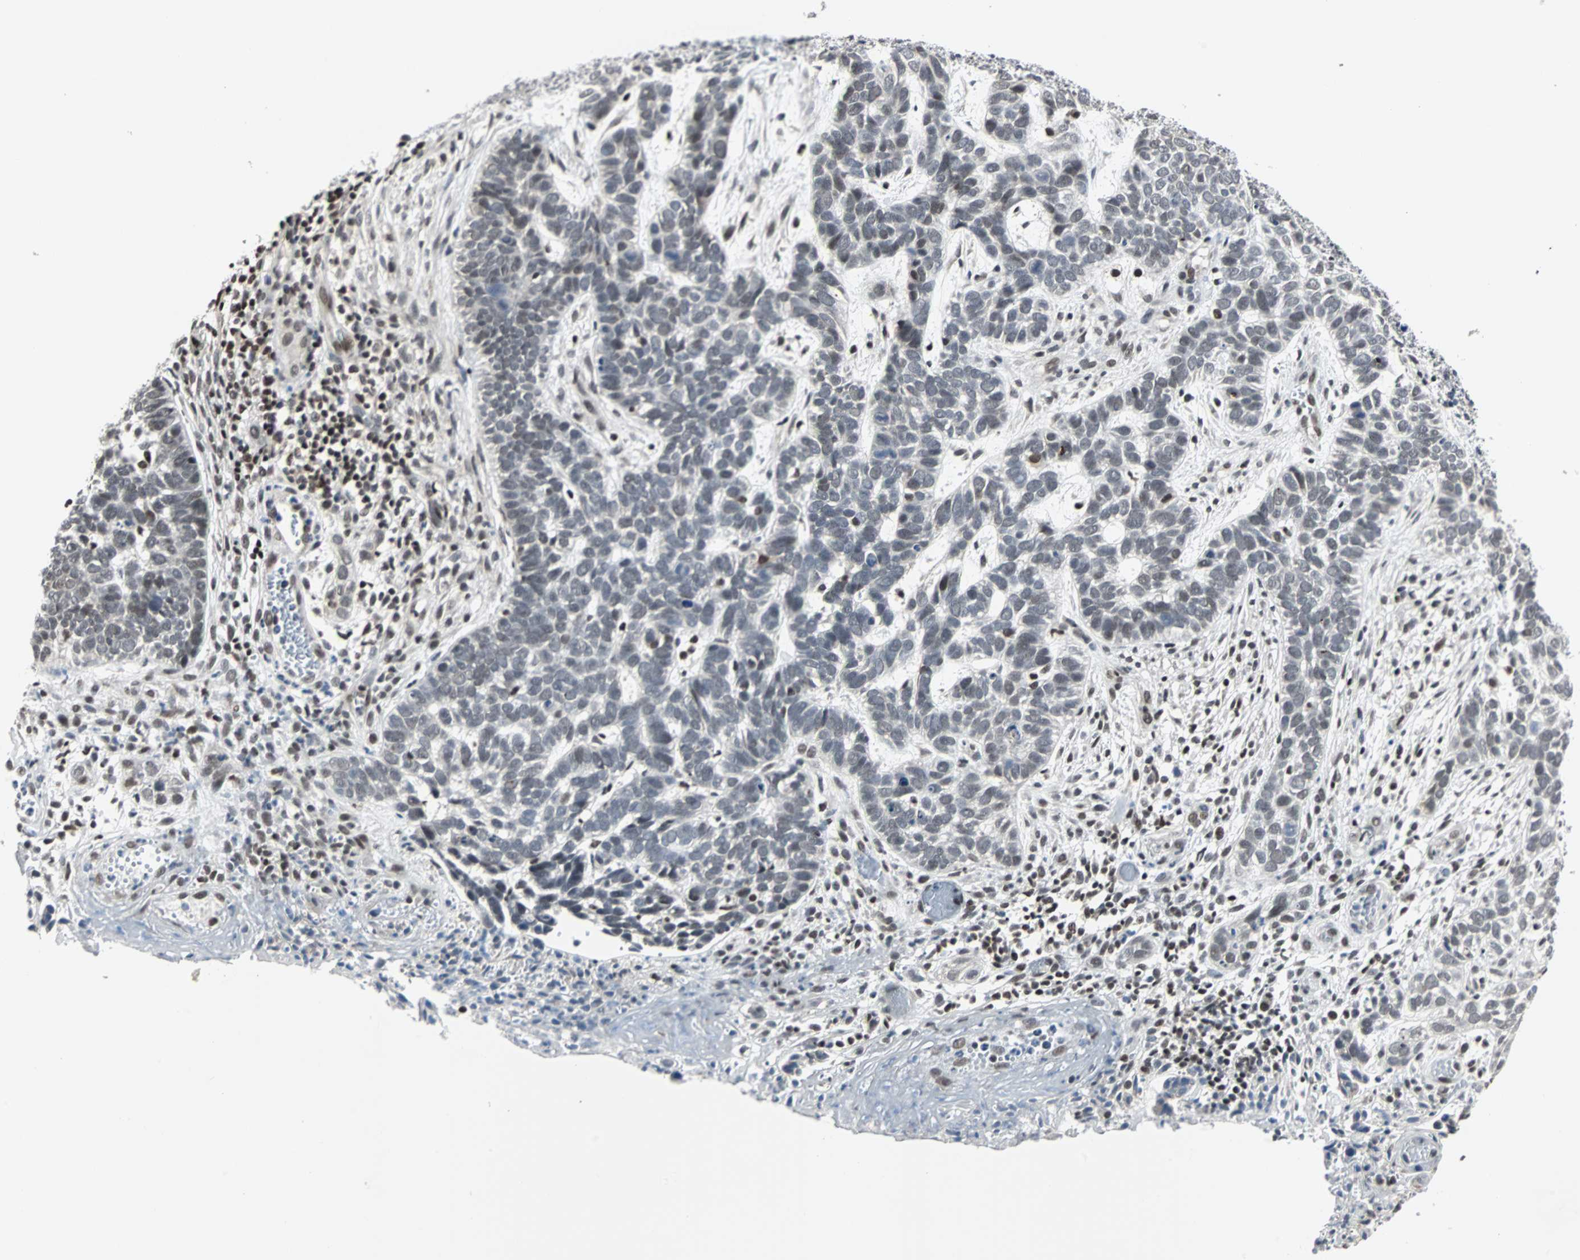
{"staining": {"intensity": "weak", "quantity": "25%-75%", "location": "nuclear"}, "tissue": "skin cancer", "cell_type": "Tumor cells", "image_type": "cancer", "snomed": [{"axis": "morphology", "description": "Basal cell carcinoma"}, {"axis": "topography", "description": "Skin"}], "caption": "Immunohistochemical staining of skin cancer displays low levels of weak nuclear expression in approximately 25%-75% of tumor cells.", "gene": "TERF2IP", "patient": {"sex": "male", "age": 87}}